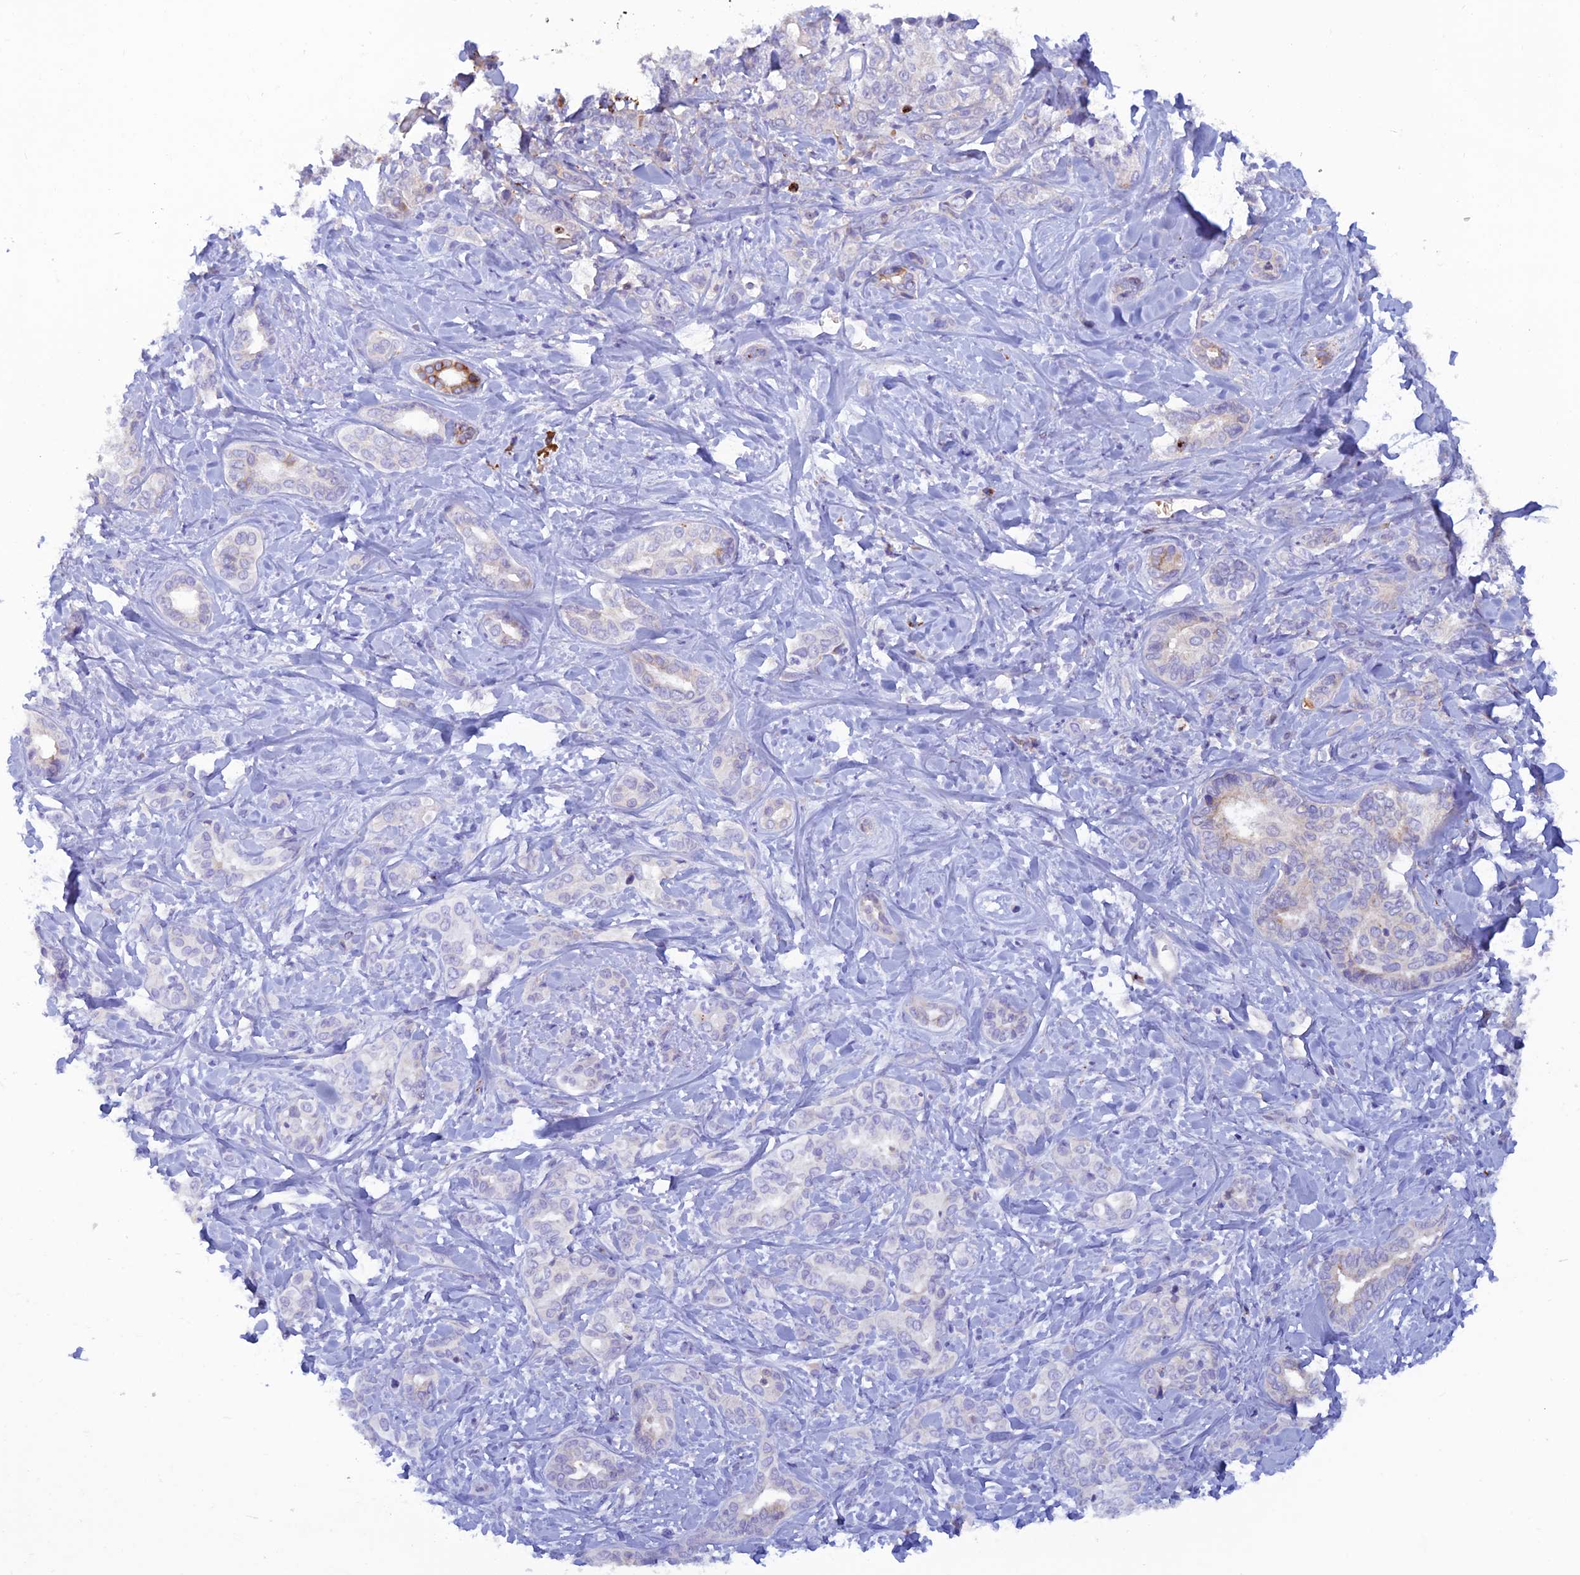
{"staining": {"intensity": "weak", "quantity": "<25%", "location": "cytoplasmic/membranous"}, "tissue": "liver cancer", "cell_type": "Tumor cells", "image_type": "cancer", "snomed": [{"axis": "morphology", "description": "Cholangiocarcinoma"}, {"axis": "topography", "description": "Liver"}], "caption": "IHC histopathology image of human liver cancer (cholangiocarcinoma) stained for a protein (brown), which shows no positivity in tumor cells.", "gene": "GMCL1", "patient": {"sex": "female", "age": 77}}